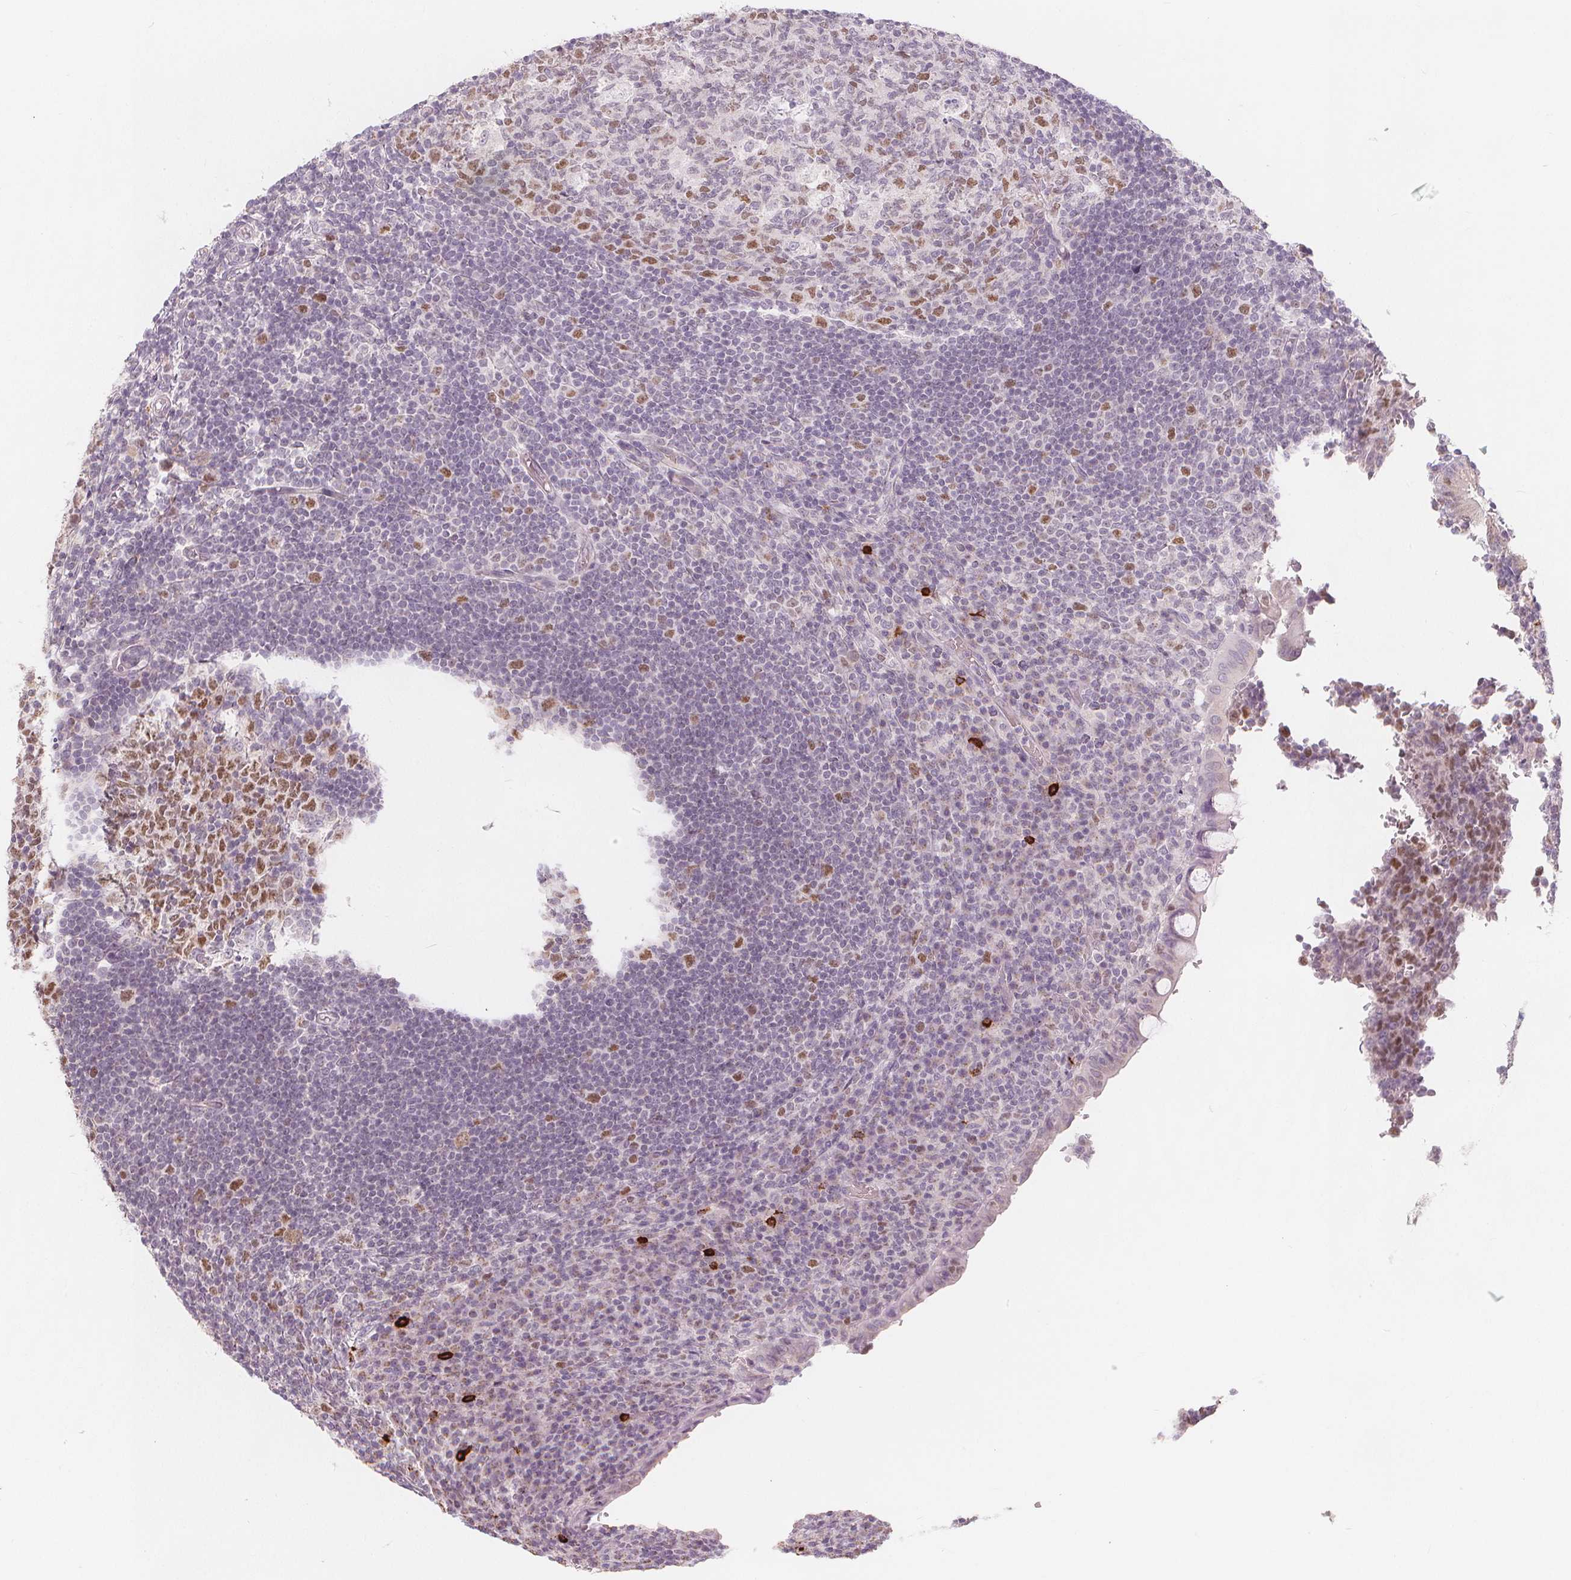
{"staining": {"intensity": "moderate", "quantity": "<25%", "location": "nuclear"}, "tissue": "appendix", "cell_type": "Glandular cells", "image_type": "normal", "snomed": [{"axis": "morphology", "description": "Normal tissue, NOS"}, {"axis": "topography", "description": "Appendix"}], "caption": "IHC staining of benign appendix, which reveals low levels of moderate nuclear staining in approximately <25% of glandular cells indicating moderate nuclear protein staining. The staining was performed using DAB (brown) for protein detection and nuclei were counterstained in hematoxylin (blue).", "gene": "TIPIN", "patient": {"sex": "male", "age": 18}}